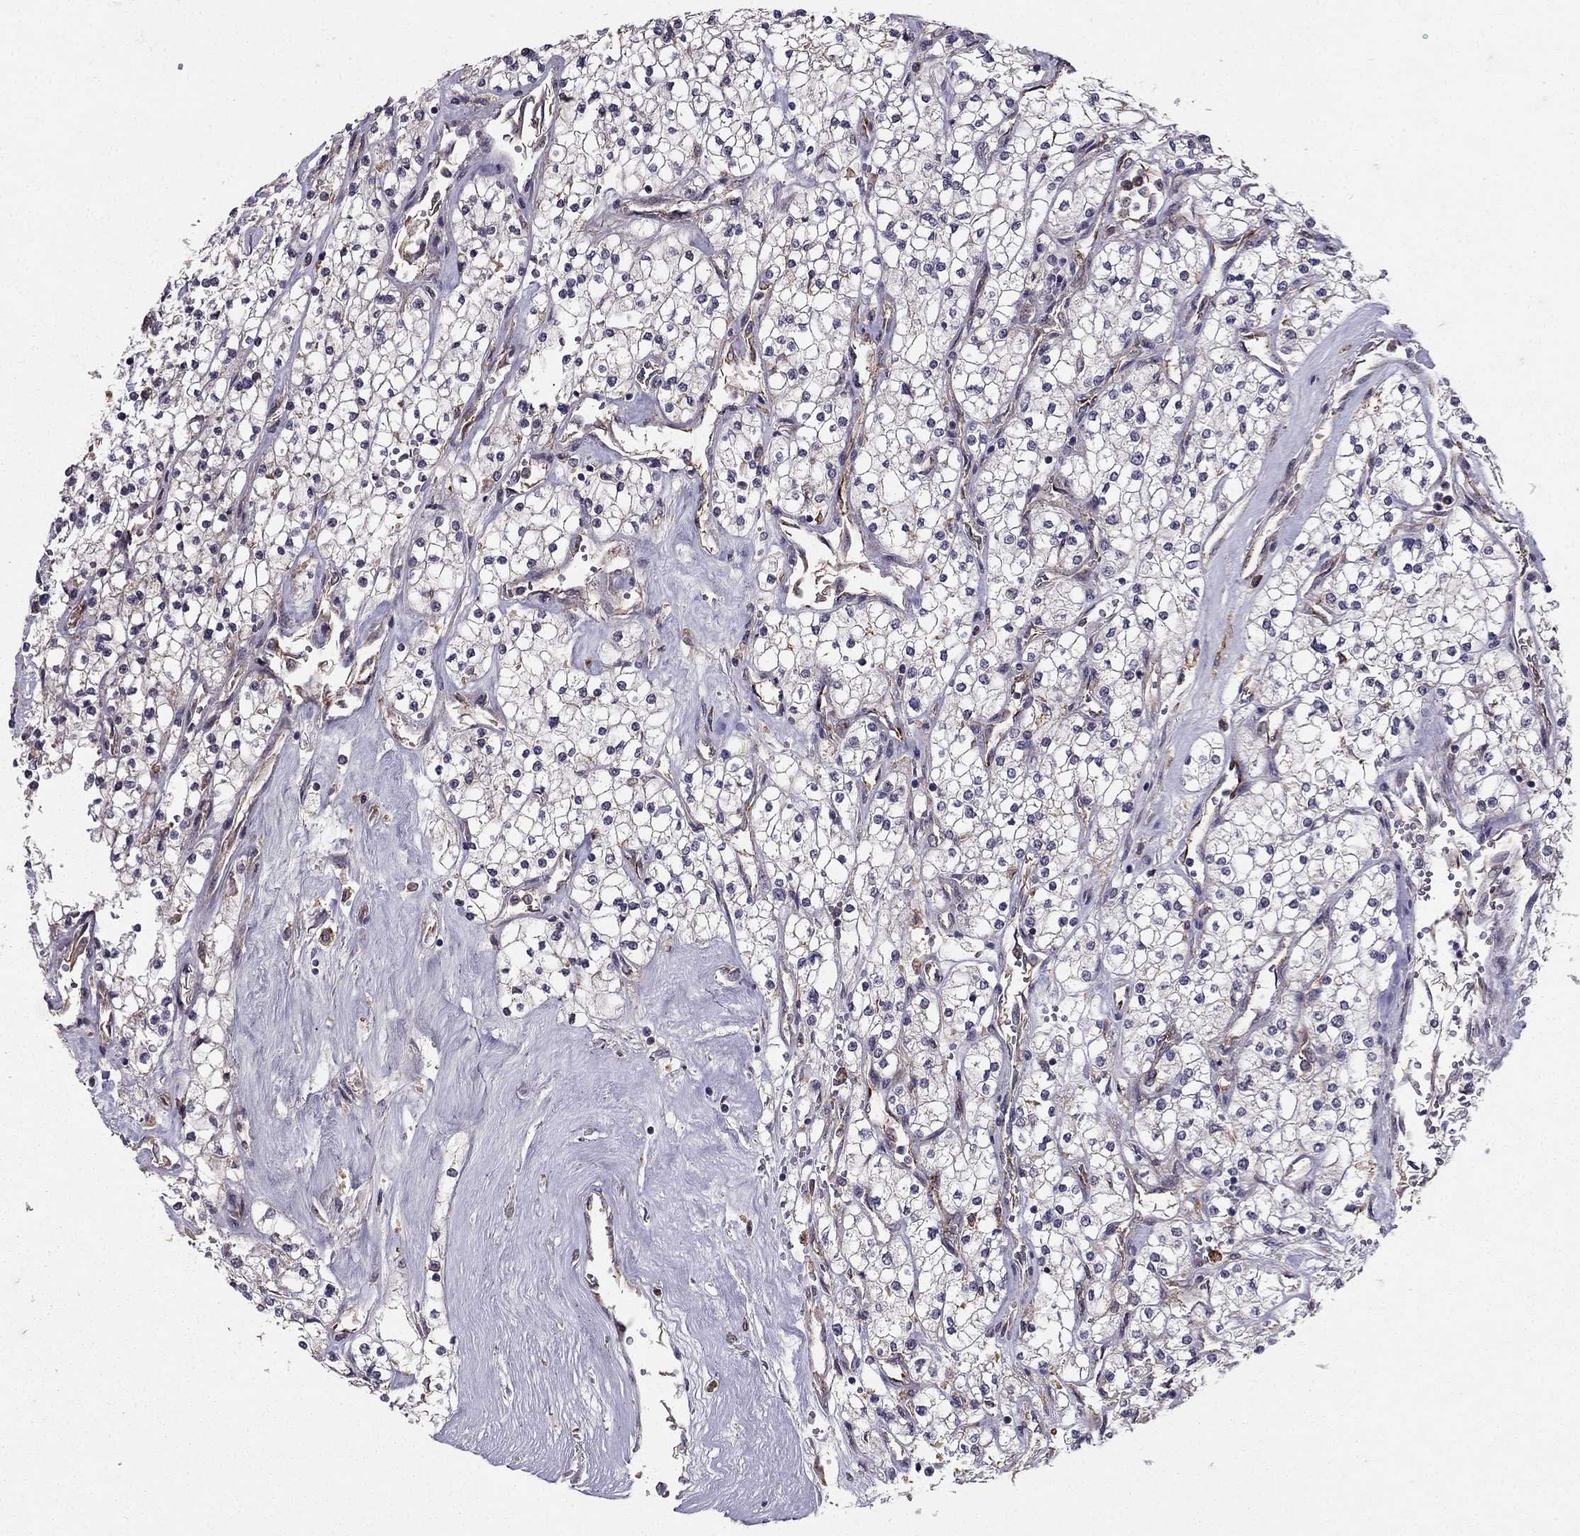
{"staining": {"intensity": "weak", "quantity": "<25%", "location": "cytoplasmic/membranous"}, "tissue": "renal cancer", "cell_type": "Tumor cells", "image_type": "cancer", "snomed": [{"axis": "morphology", "description": "Adenocarcinoma, NOS"}, {"axis": "topography", "description": "Kidney"}], "caption": "Immunohistochemistry of human renal cancer demonstrates no expression in tumor cells.", "gene": "RASIP1", "patient": {"sex": "male", "age": 80}}